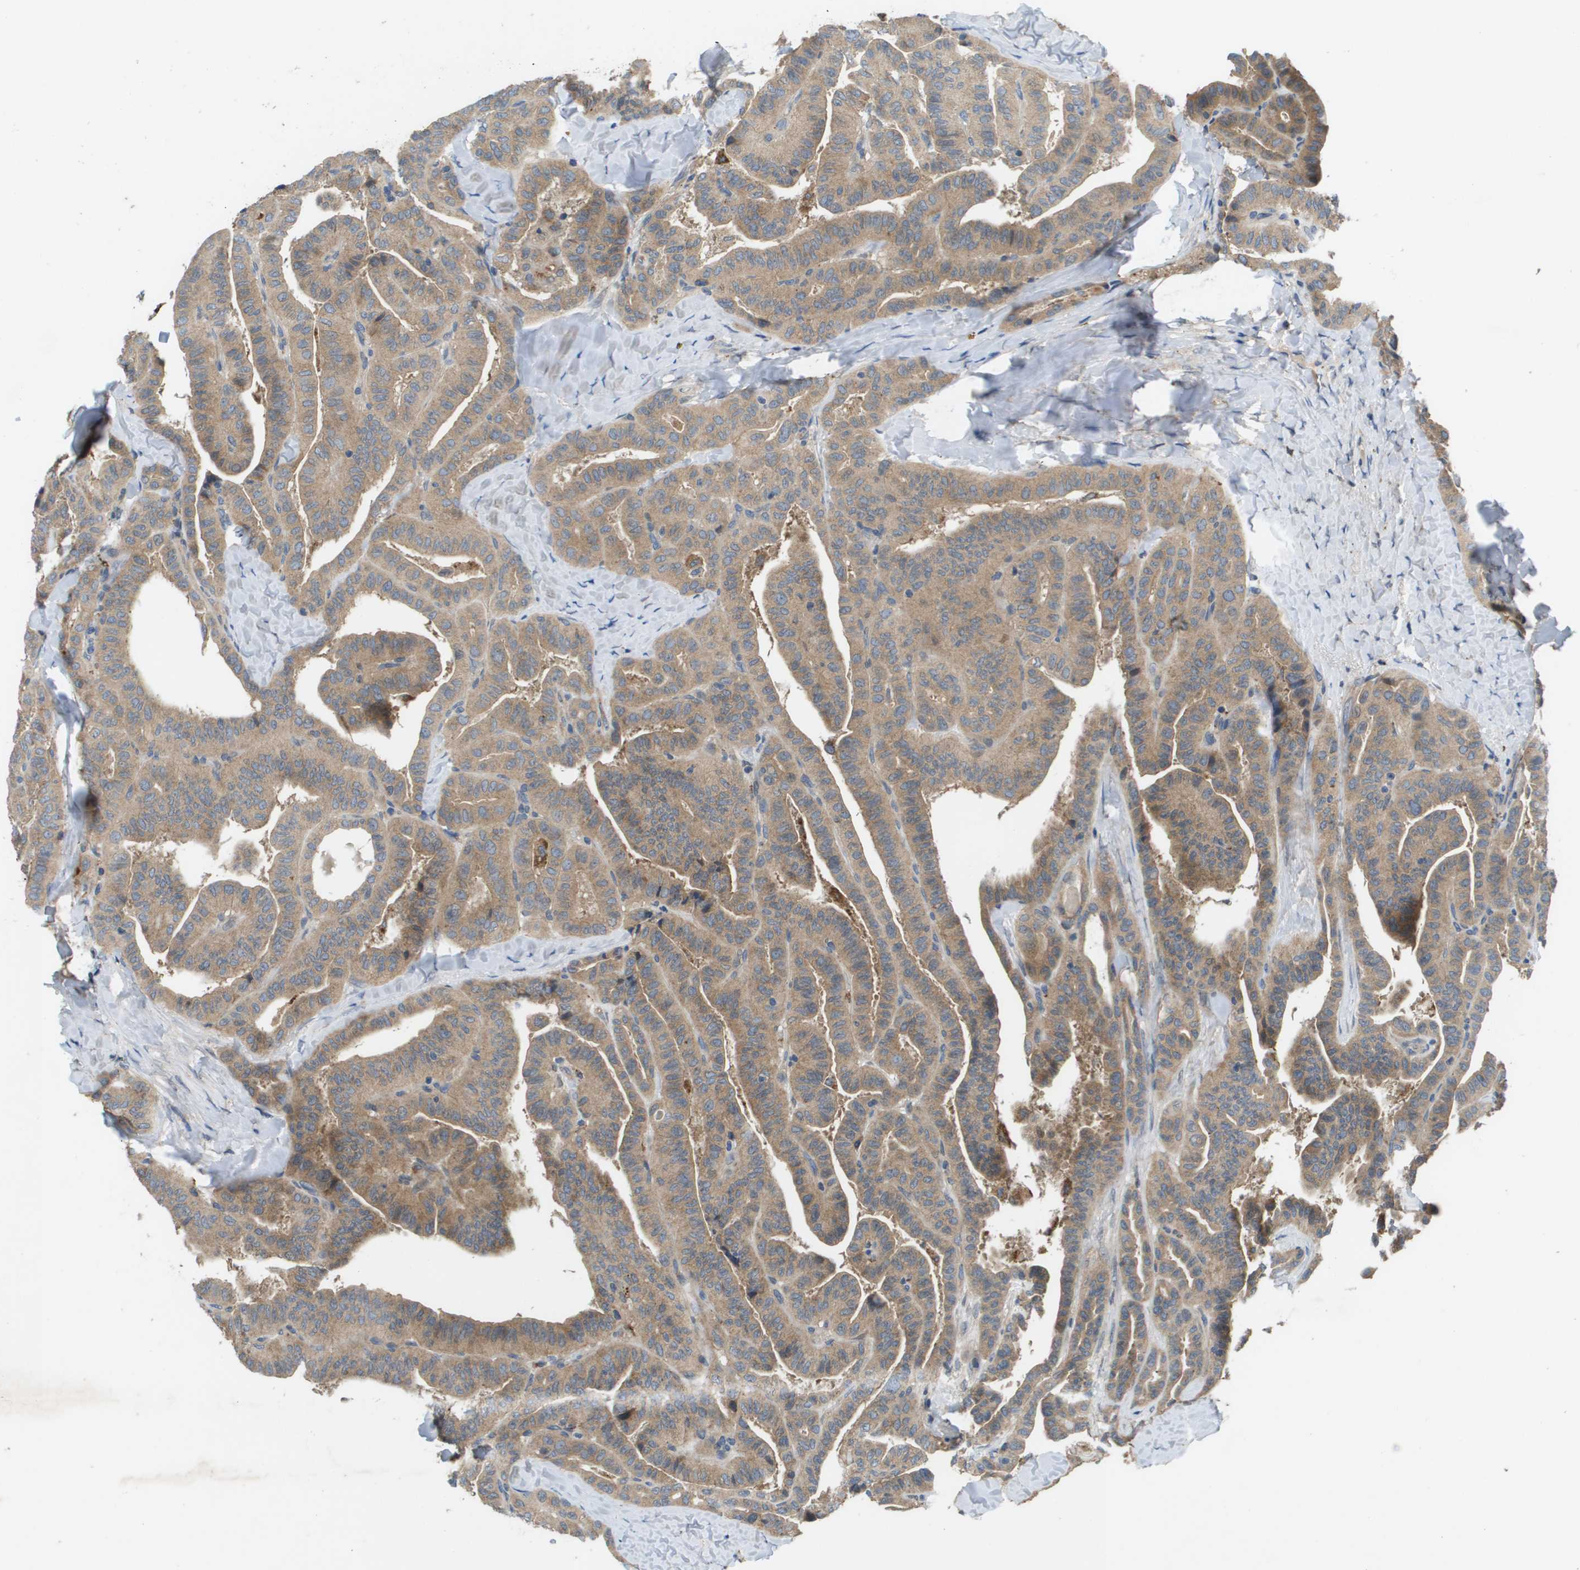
{"staining": {"intensity": "weak", "quantity": ">75%", "location": "cytoplasmic/membranous"}, "tissue": "thyroid cancer", "cell_type": "Tumor cells", "image_type": "cancer", "snomed": [{"axis": "morphology", "description": "Papillary adenocarcinoma, NOS"}, {"axis": "topography", "description": "Thyroid gland"}], "caption": "DAB (3,3'-diaminobenzidine) immunohistochemical staining of human papillary adenocarcinoma (thyroid) displays weak cytoplasmic/membranous protein staining in approximately >75% of tumor cells.", "gene": "SLC25A20", "patient": {"sex": "male", "age": 77}}